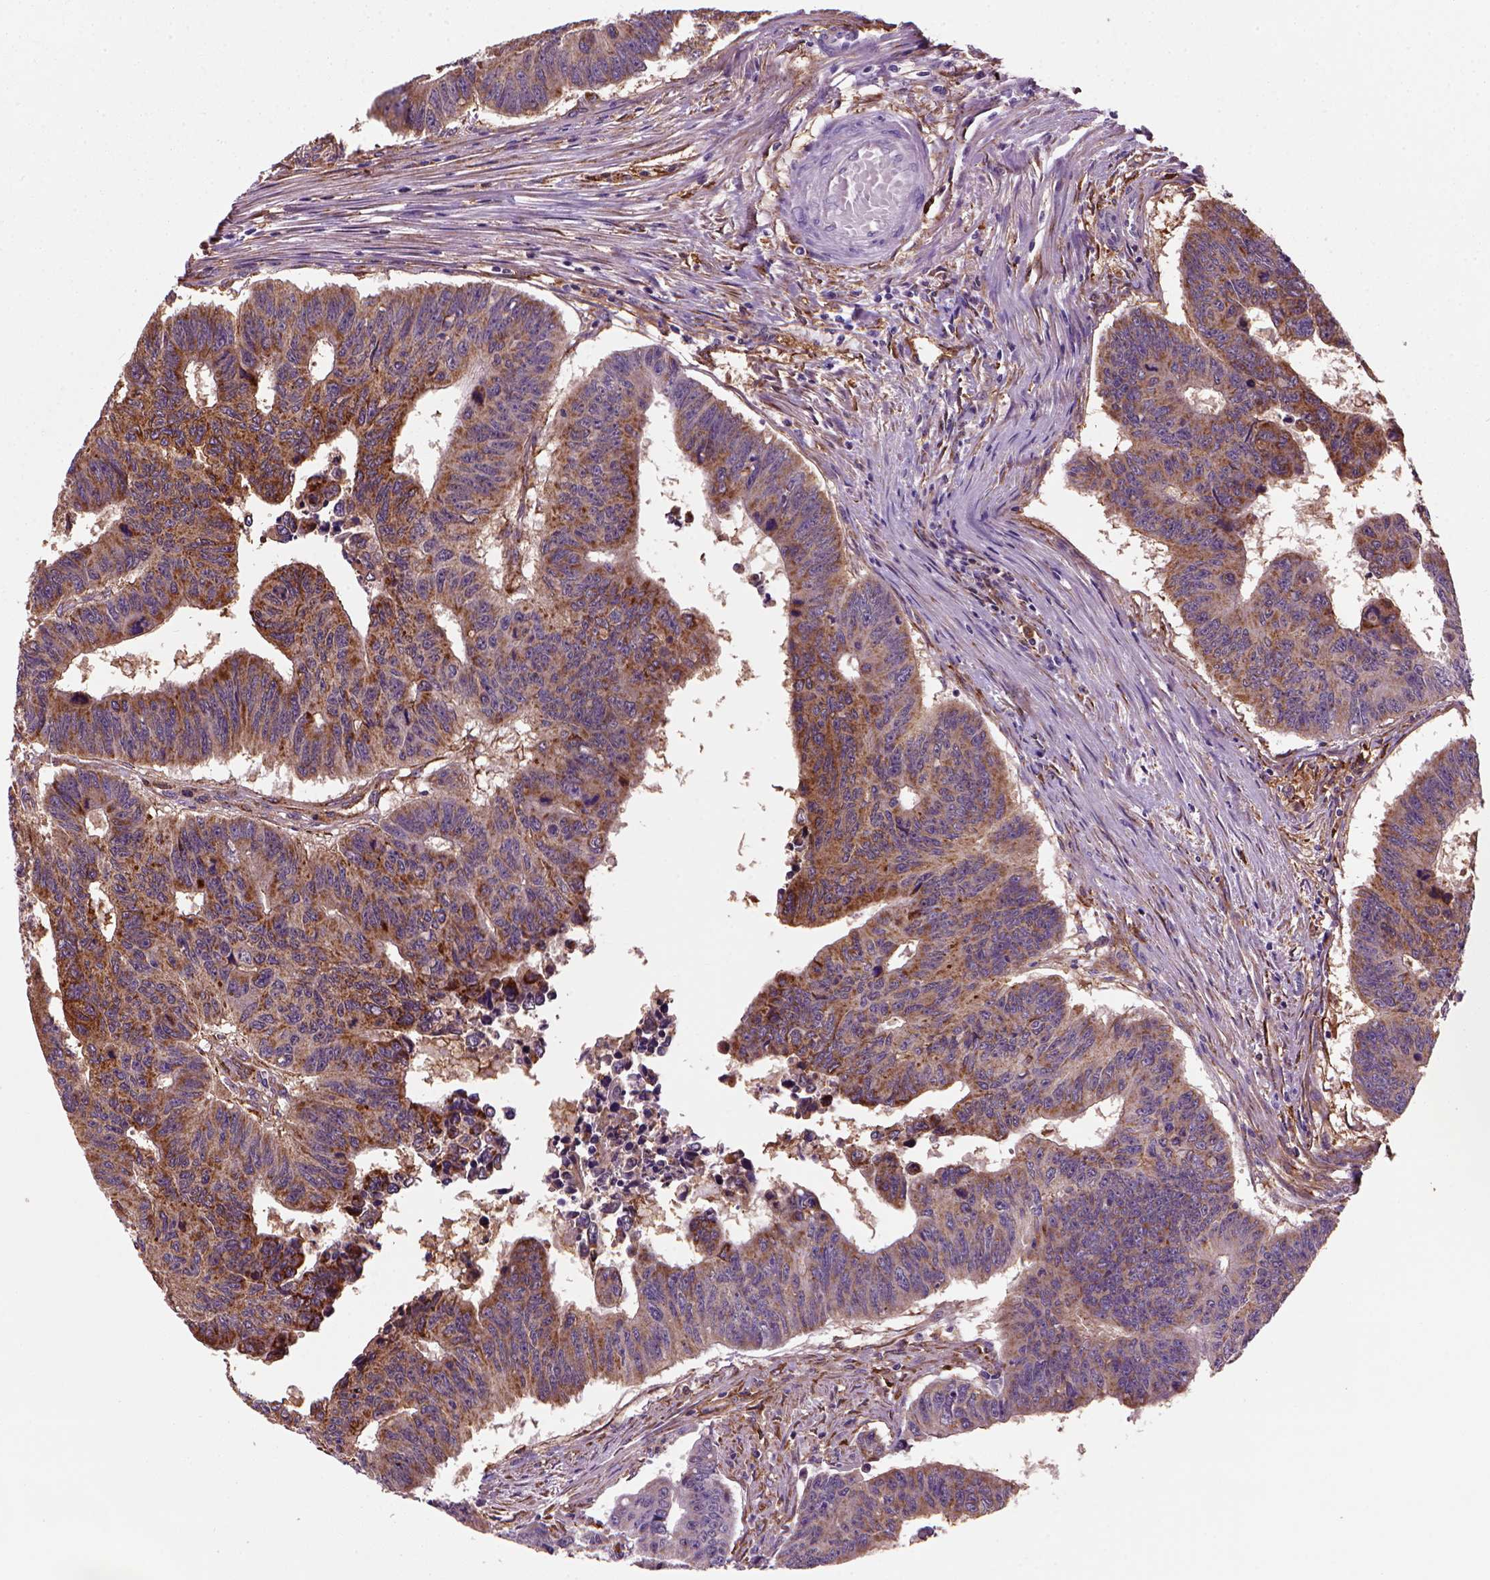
{"staining": {"intensity": "moderate", "quantity": "25%-75%", "location": "cytoplasmic/membranous"}, "tissue": "colorectal cancer", "cell_type": "Tumor cells", "image_type": "cancer", "snomed": [{"axis": "morphology", "description": "Adenocarcinoma, NOS"}, {"axis": "topography", "description": "Rectum"}], "caption": "About 25%-75% of tumor cells in colorectal cancer show moderate cytoplasmic/membranous protein positivity as visualized by brown immunohistochemical staining.", "gene": "MARCKS", "patient": {"sex": "female", "age": 85}}